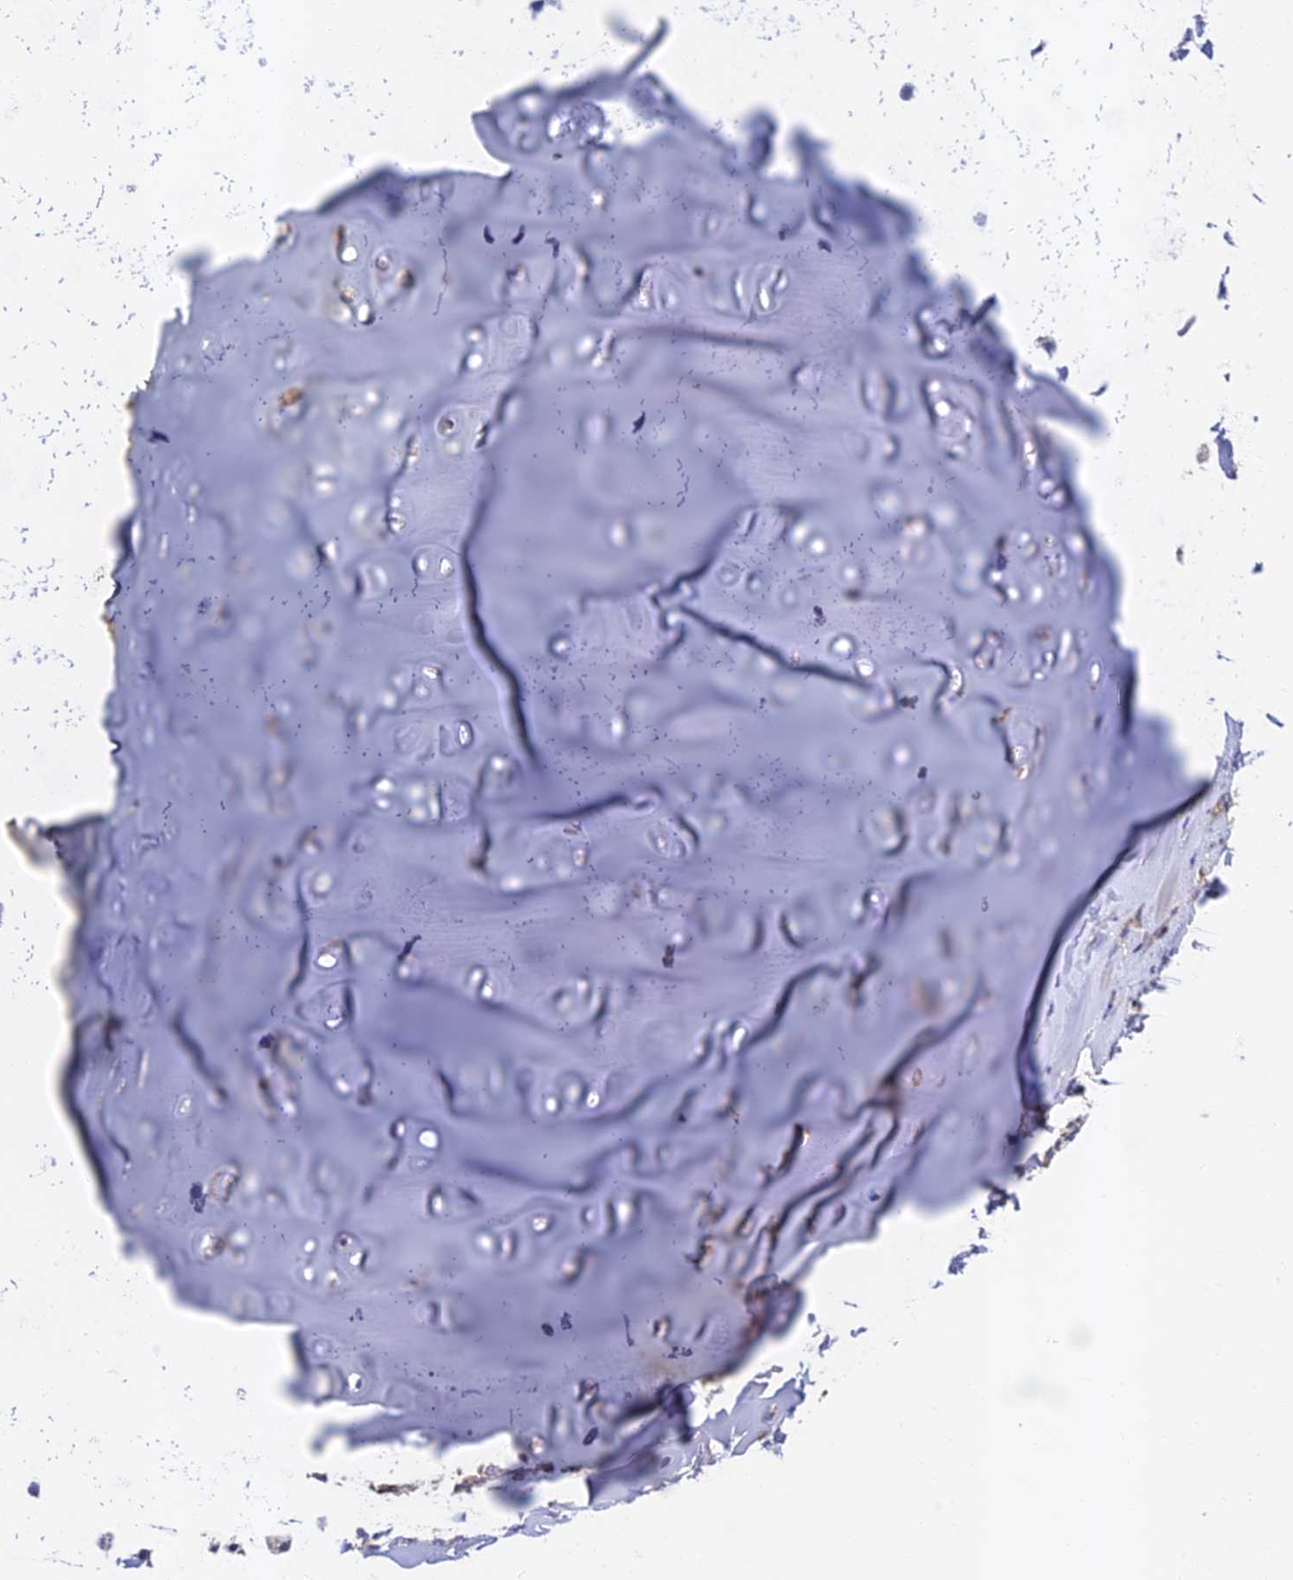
{"staining": {"intensity": "negative", "quantity": "none", "location": "none"}, "tissue": "adipose tissue", "cell_type": "Adipocytes", "image_type": "normal", "snomed": [{"axis": "morphology", "description": "Normal tissue, NOS"}, {"axis": "morphology", "description": "Basal cell carcinoma"}, {"axis": "topography", "description": "Cartilage tissue"}, {"axis": "topography", "description": "Nasopharynx"}, {"axis": "topography", "description": "Oral tissue"}], "caption": "Human adipose tissue stained for a protein using immunohistochemistry shows no positivity in adipocytes.", "gene": "SOGA1", "patient": {"sex": "female", "age": 77}}